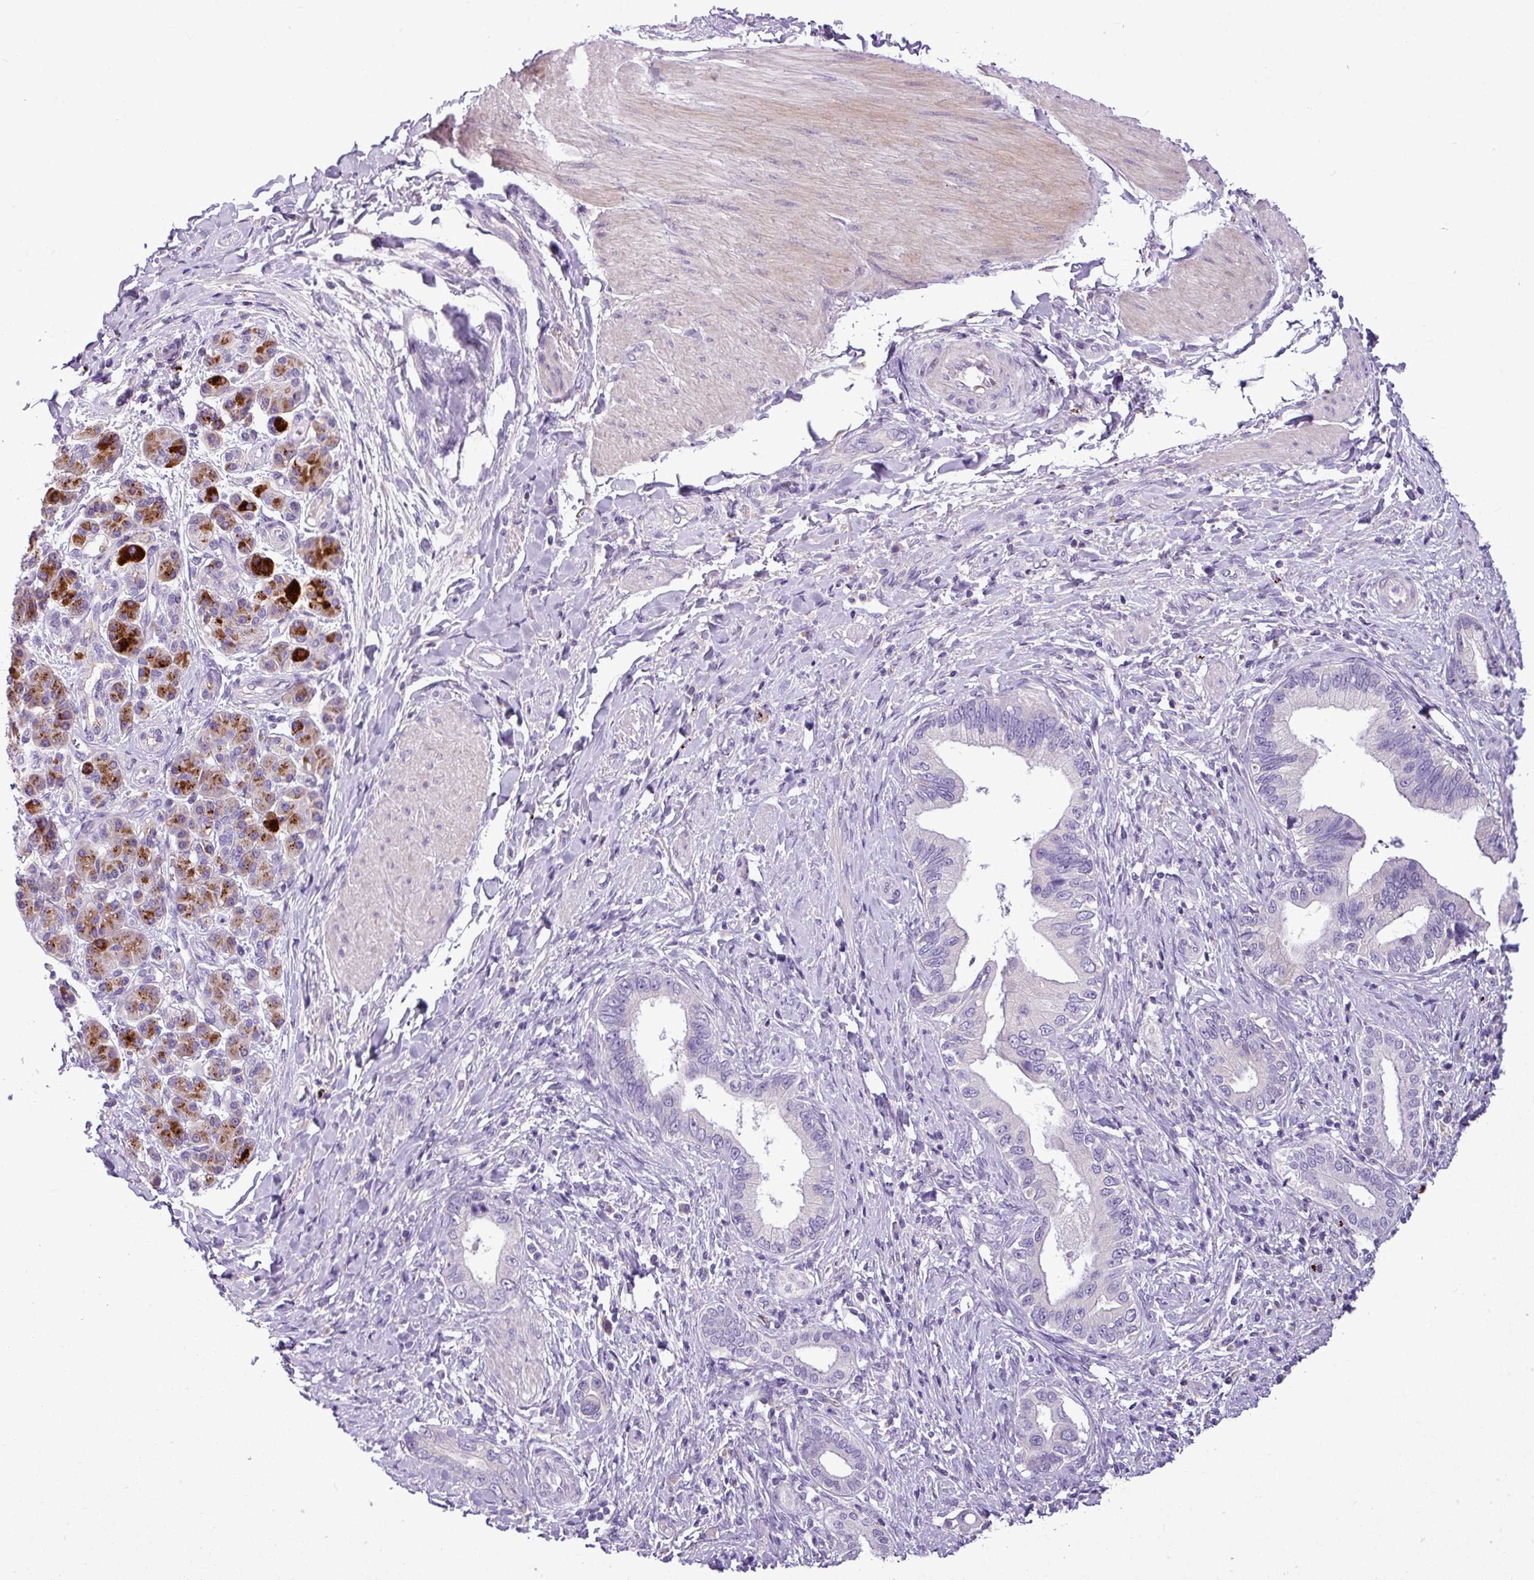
{"staining": {"intensity": "negative", "quantity": "none", "location": "none"}, "tissue": "pancreatic cancer", "cell_type": "Tumor cells", "image_type": "cancer", "snomed": [{"axis": "morphology", "description": "Adenocarcinoma, NOS"}, {"axis": "topography", "description": "Pancreas"}], "caption": "A photomicrograph of pancreatic cancer stained for a protein demonstrates no brown staining in tumor cells. (Immunohistochemistry (ihc), brightfield microscopy, high magnification).", "gene": "IL17A", "patient": {"sex": "female", "age": 55}}